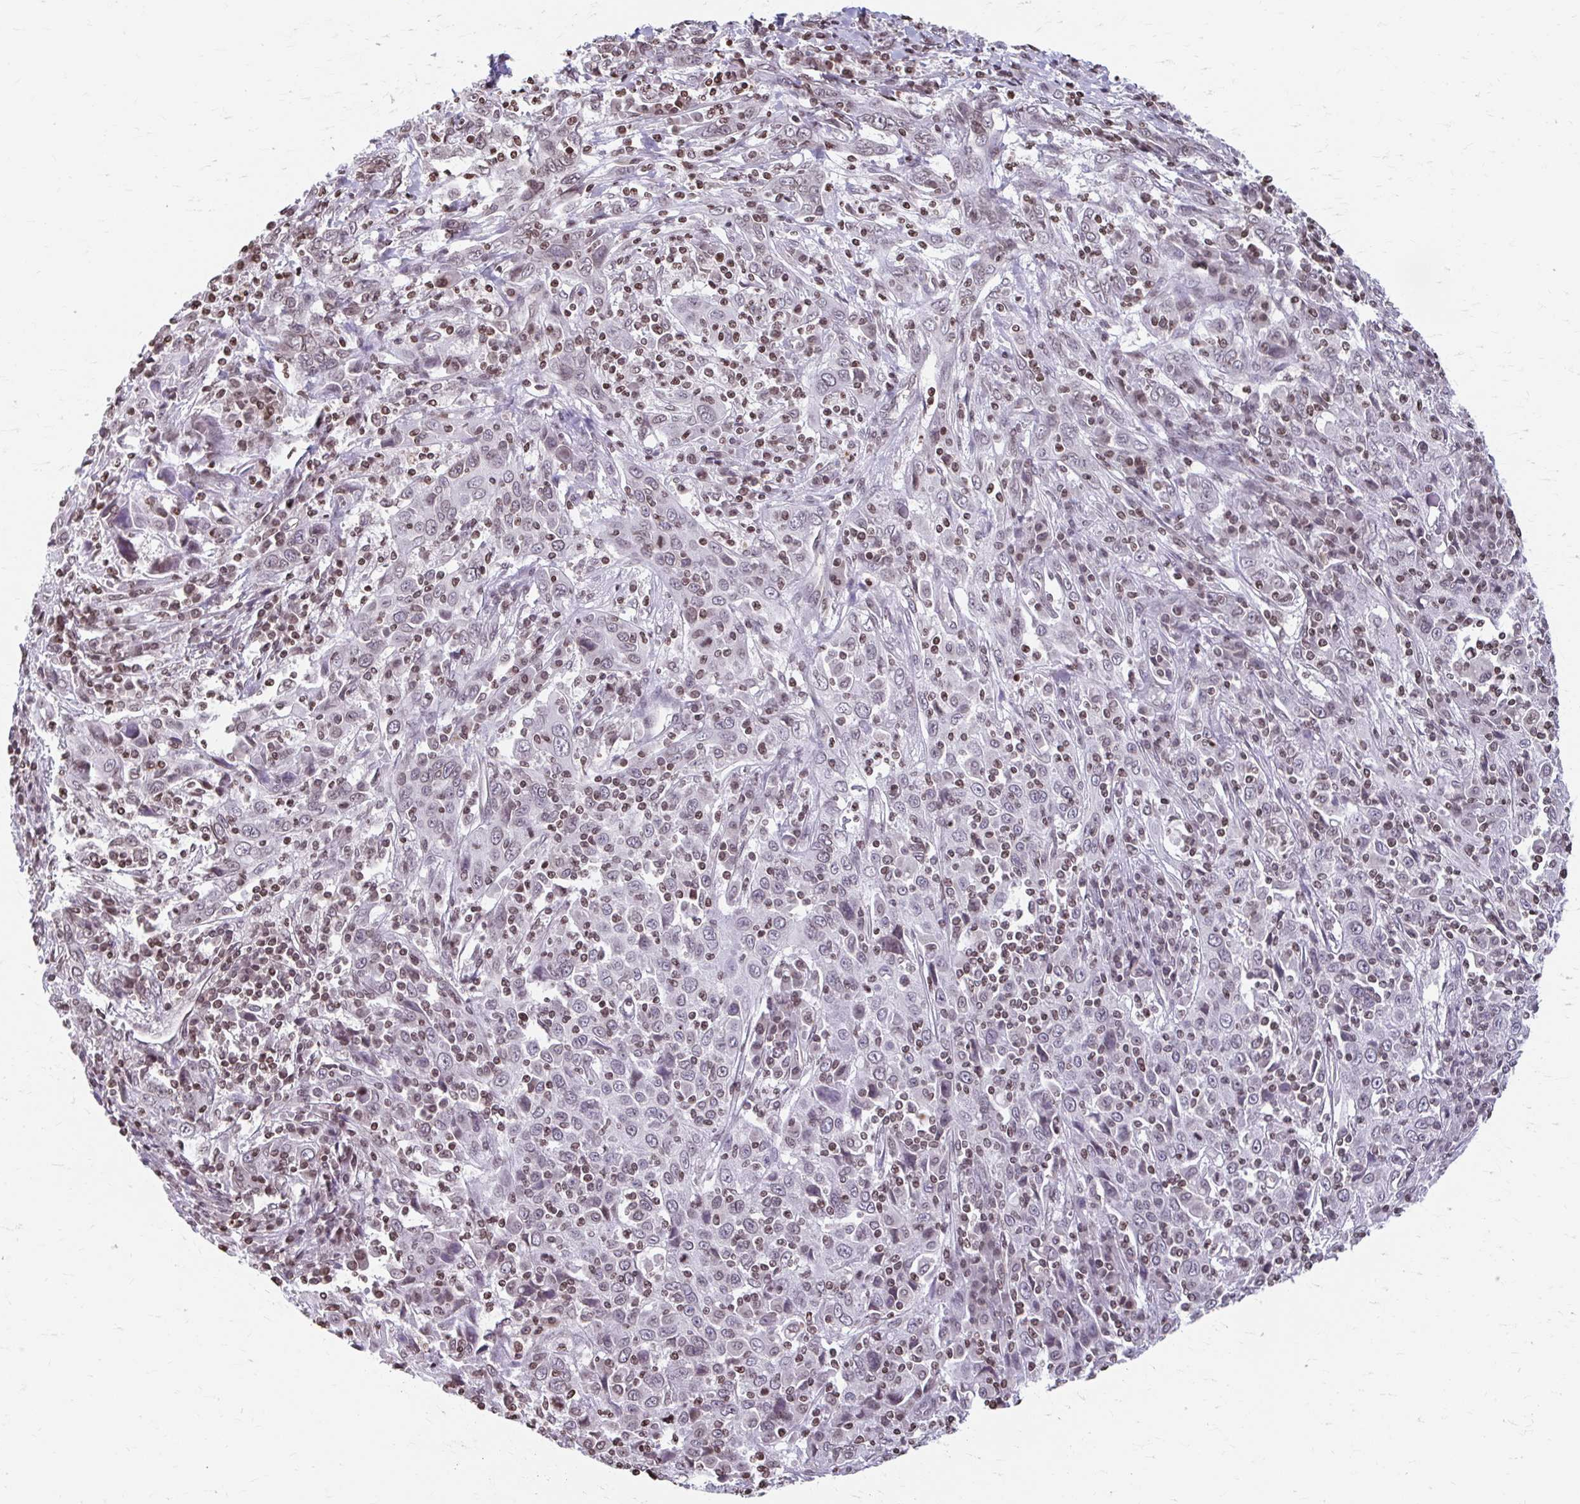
{"staining": {"intensity": "weak", "quantity": "<25%", "location": "nuclear"}, "tissue": "cervical cancer", "cell_type": "Tumor cells", "image_type": "cancer", "snomed": [{"axis": "morphology", "description": "Squamous cell carcinoma, NOS"}, {"axis": "topography", "description": "Cervix"}], "caption": "Cervical cancer was stained to show a protein in brown. There is no significant staining in tumor cells. The staining is performed using DAB brown chromogen with nuclei counter-stained in using hematoxylin.", "gene": "ORC3", "patient": {"sex": "female", "age": 46}}